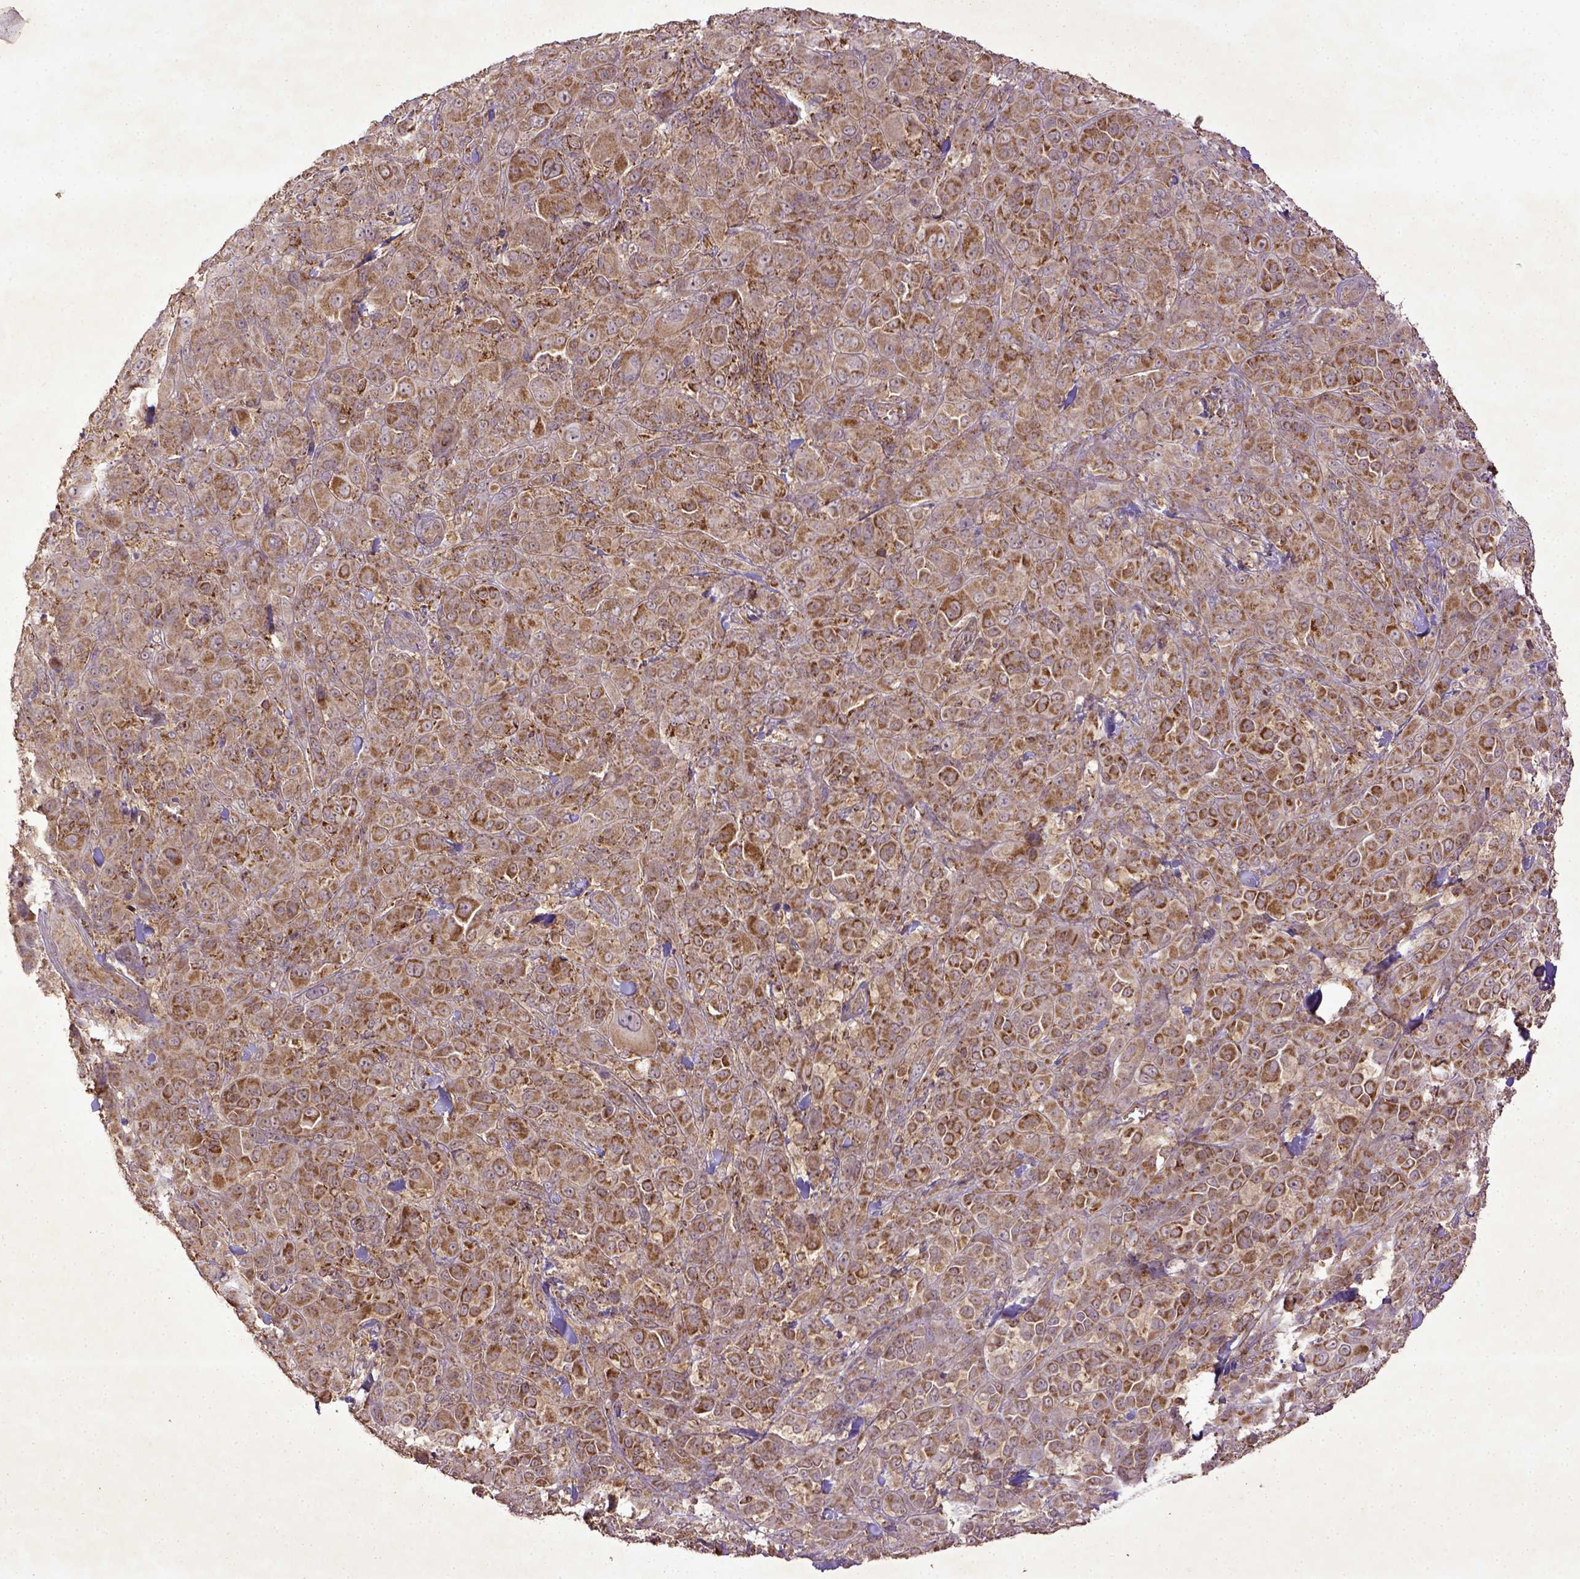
{"staining": {"intensity": "moderate", "quantity": ">75%", "location": "cytoplasmic/membranous"}, "tissue": "melanoma", "cell_type": "Tumor cells", "image_type": "cancer", "snomed": [{"axis": "morphology", "description": "Malignant melanoma, NOS"}, {"axis": "topography", "description": "Skin"}], "caption": "Immunohistochemical staining of human malignant melanoma displays medium levels of moderate cytoplasmic/membranous protein staining in about >75% of tumor cells. (Brightfield microscopy of DAB IHC at high magnification).", "gene": "MT-CO1", "patient": {"sex": "female", "age": 87}}